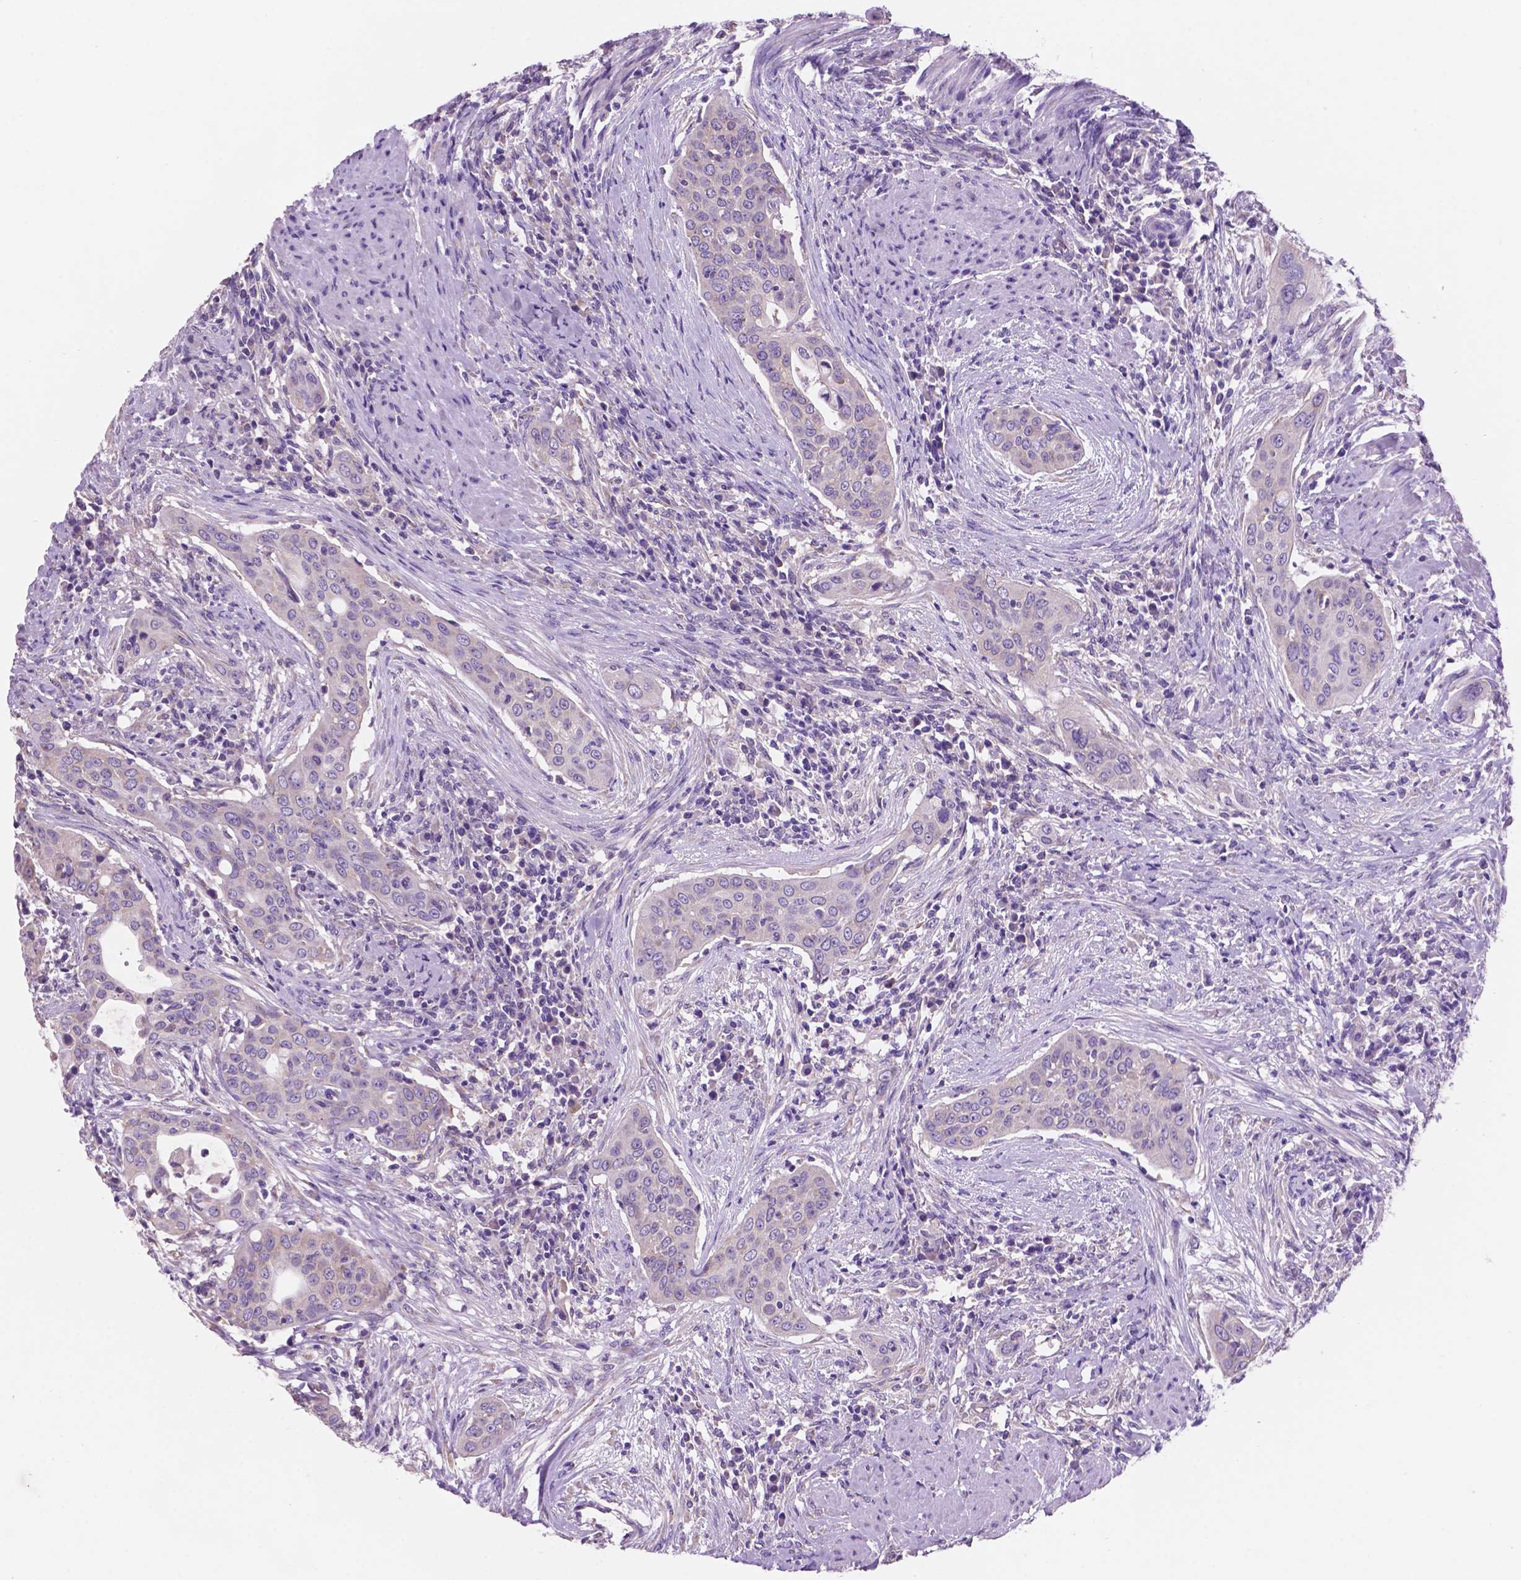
{"staining": {"intensity": "negative", "quantity": "none", "location": "none"}, "tissue": "urothelial cancer", "cell_type": "Tumor cells", "image_type": "cancer", "snomed": [{"axis": "morphology", "description": "Urothelial carcinoma, High grade"}, {"axis": "topography", "description": "Urinary bladder"}], "caption": "Tumor cells are negative for brown protein staining in high-grade urothelial carcinoma.", "gene": "SPDYA", "patient": {"sex": "male", "age": 82}}